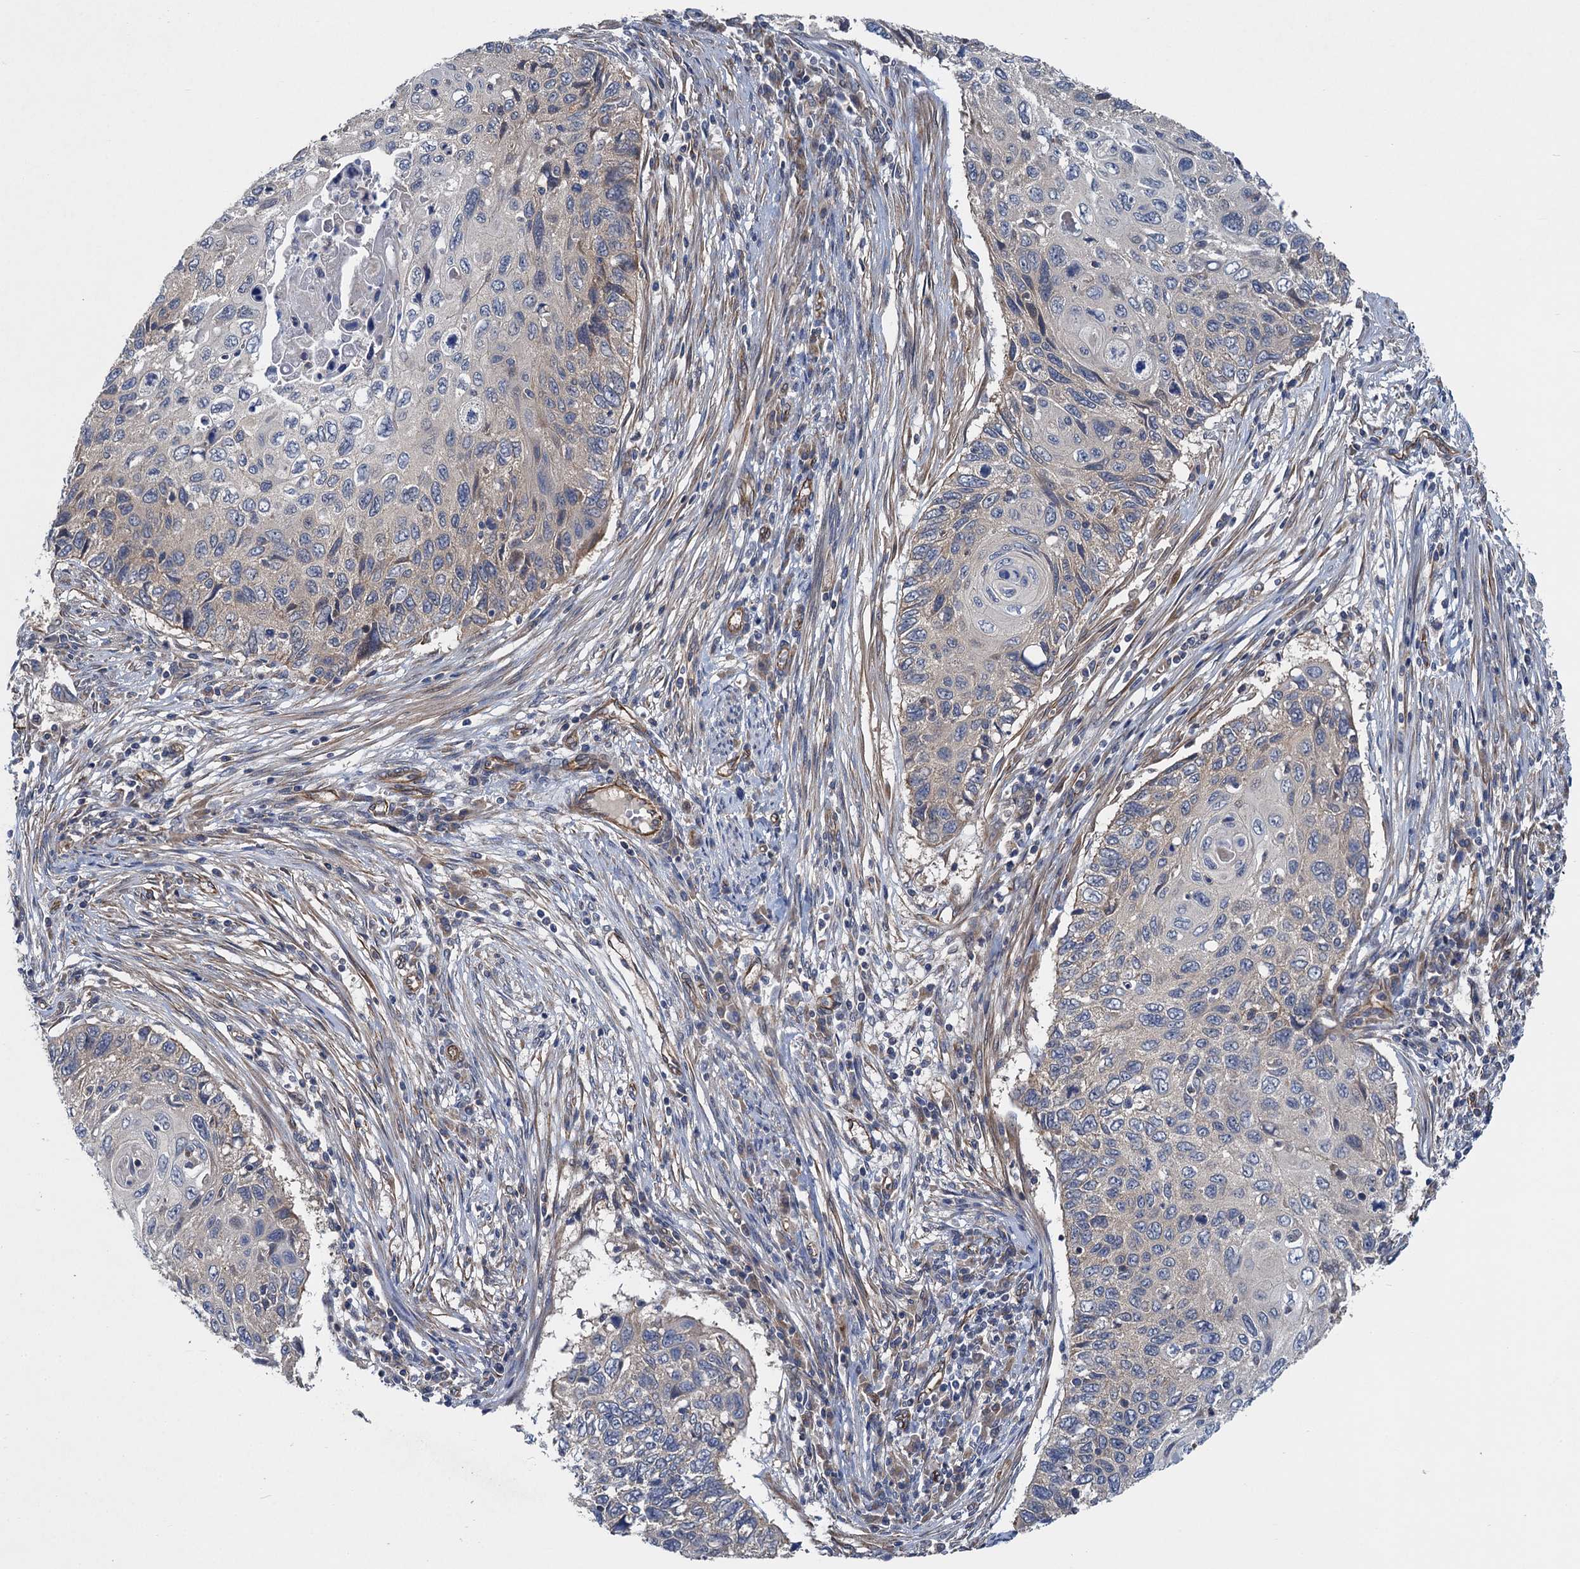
{"staining": {"intensity": "negative", "quantity": "none", "location": "none"}, "tissue": "cervical cancer", "cell_type": "Tumor cells", "image_type": "cancer", "snomed": [{"axis": "morphology", "description": "Squamous cell carcinoma, NOS"}, {"axis": "topography", "description": "Cervix"}], "caption": "Image shows no protein expression in tumor cells of squamous cell carcinoma (cervical) tissue. Nuclei are stained in blue.", "gene": "PJA2", "patient": {"sex": "female", "age": 70}}